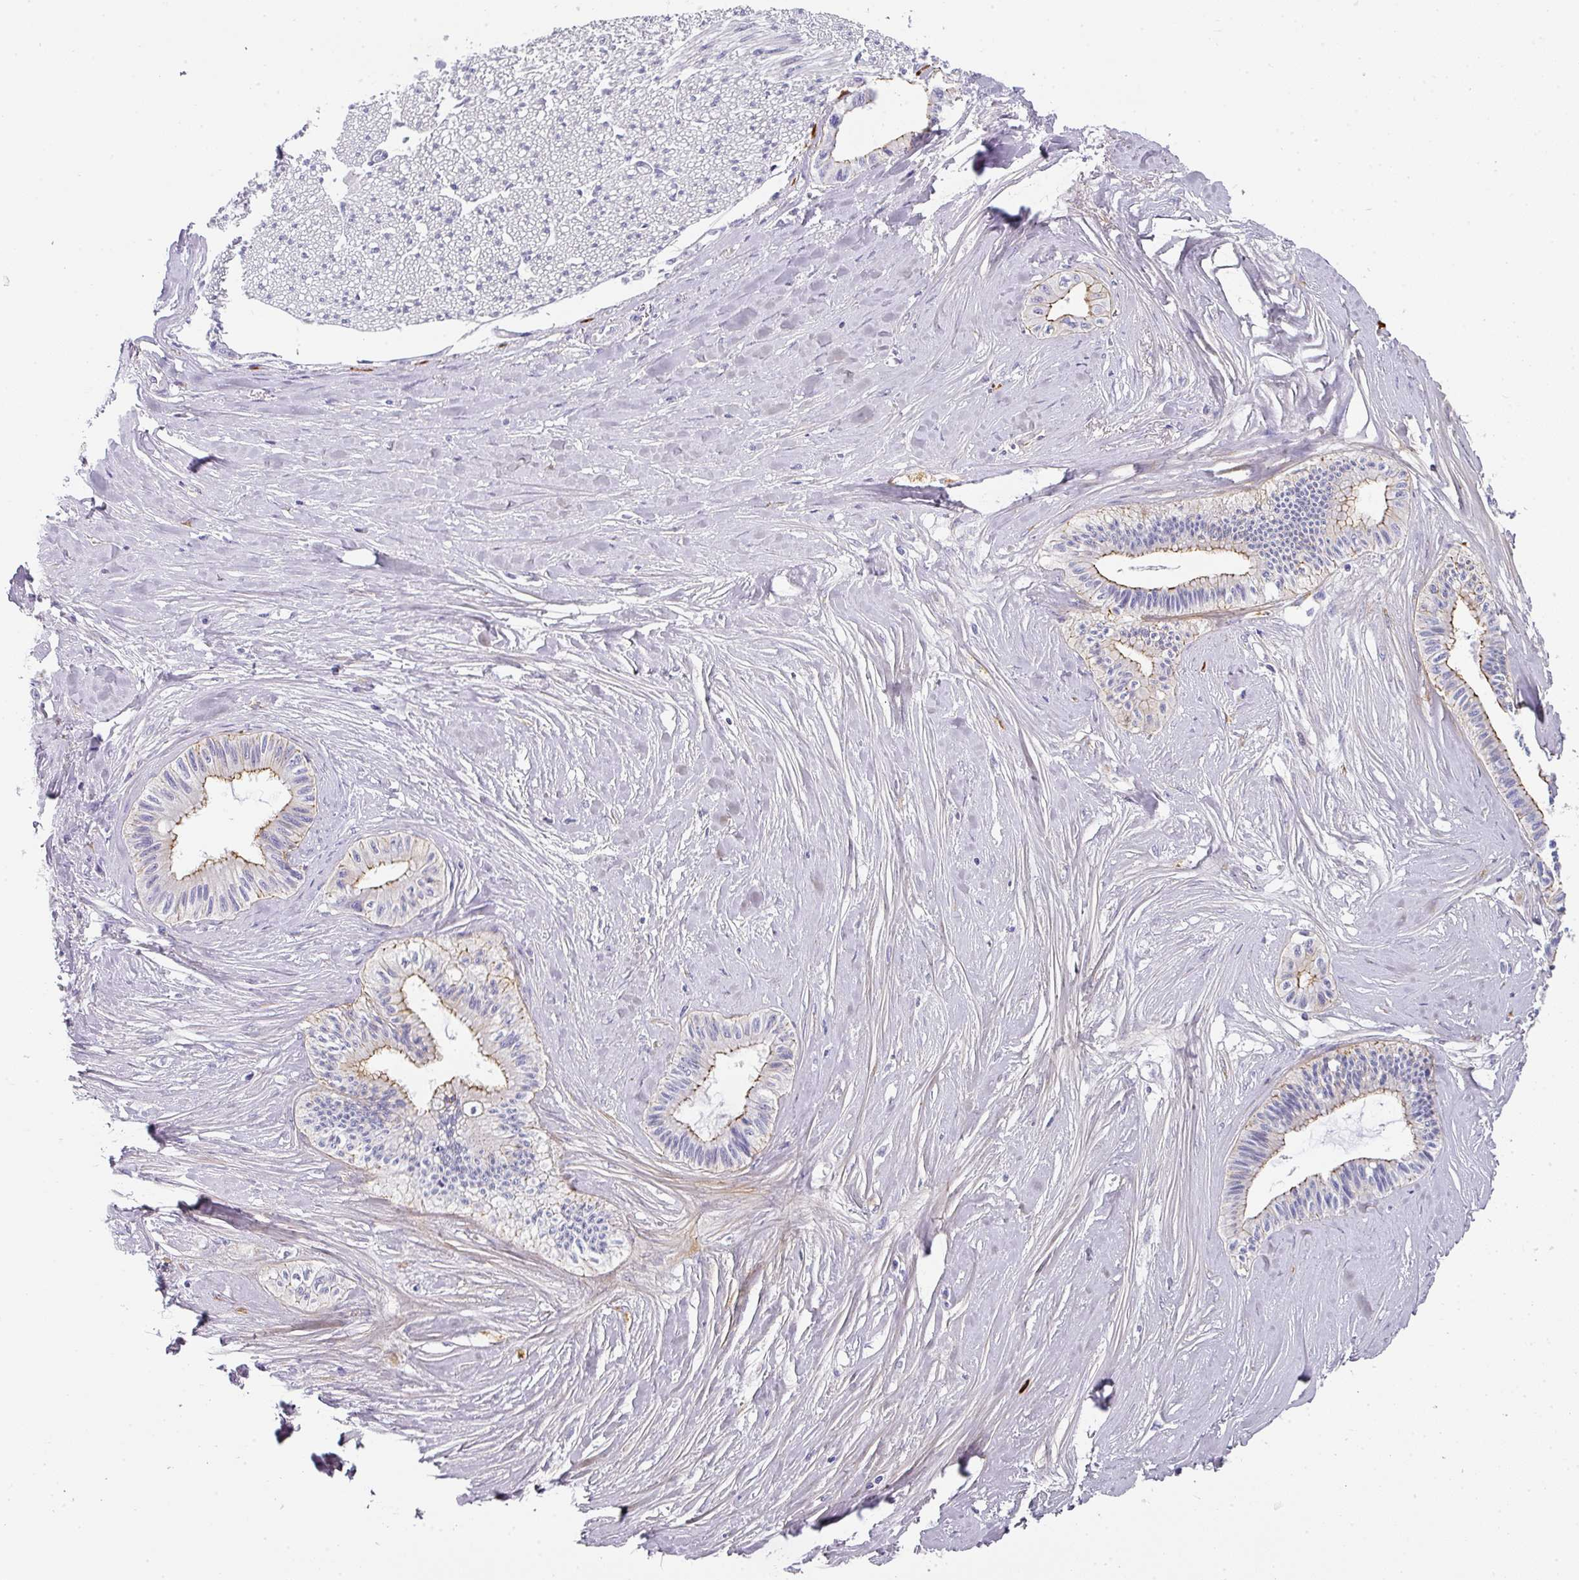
{"staining": {"intensity": "moderate", "quantity": "25%-75%", "location": "cytoplasmic/membranous"}, "tissue": "pancreatic cancer", "cell_type": "Tumor cells", "image_type": "cancer", "snomed": [{"axis": "morphology", "description": "Adenocarcinoma, NOS"}, {"axis": "topography", "description": "Pancreas"}], "caption": "A medium amount of moderate cytoplasmic/membranous expression is seen in about 25%-75% of tumor cells in pancreatic cancer tissue.", "gene": "ANKRD29", "patient": {"sex": "male", "age": 71}}